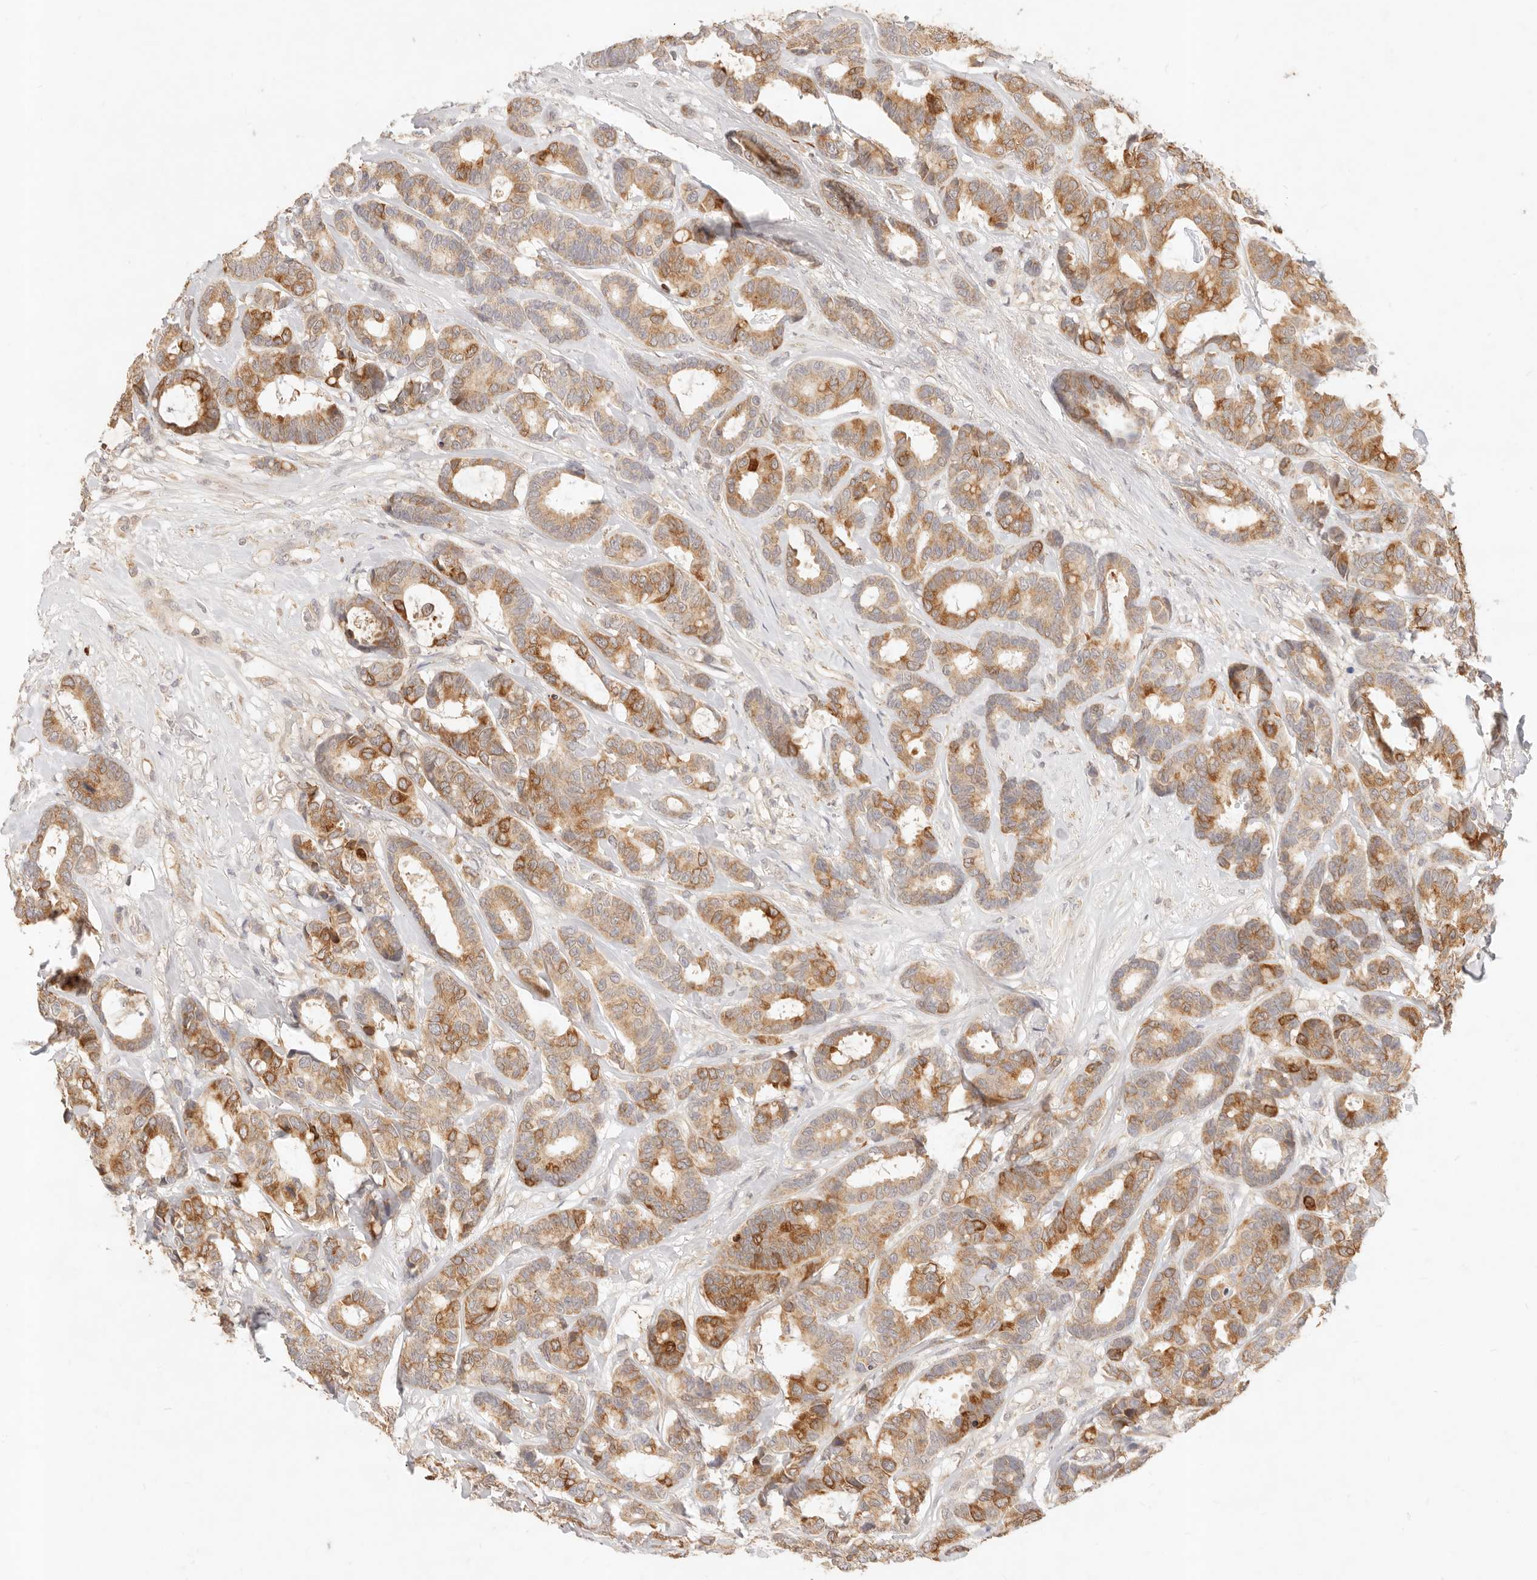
{"staining": {"intensity": "moderate", "quantity": ">75%", "location": "cytoplasmic/membranous"}, "tissue": "breast cancer", "cell_type": "Tumor cells", "image_type": "cancer", "snomed": [{"axis": "morphology", "description": "Duct carcinoma"}, {"axis": "topography", "description": "Breast"}], "caption": "Breast cancer (invasive ductal carcinoma) stained with a protein marker displays moderate staining in tumor cells.", "gene": "RUBCNL", "patient": {"sex": "female", "age": 87}}